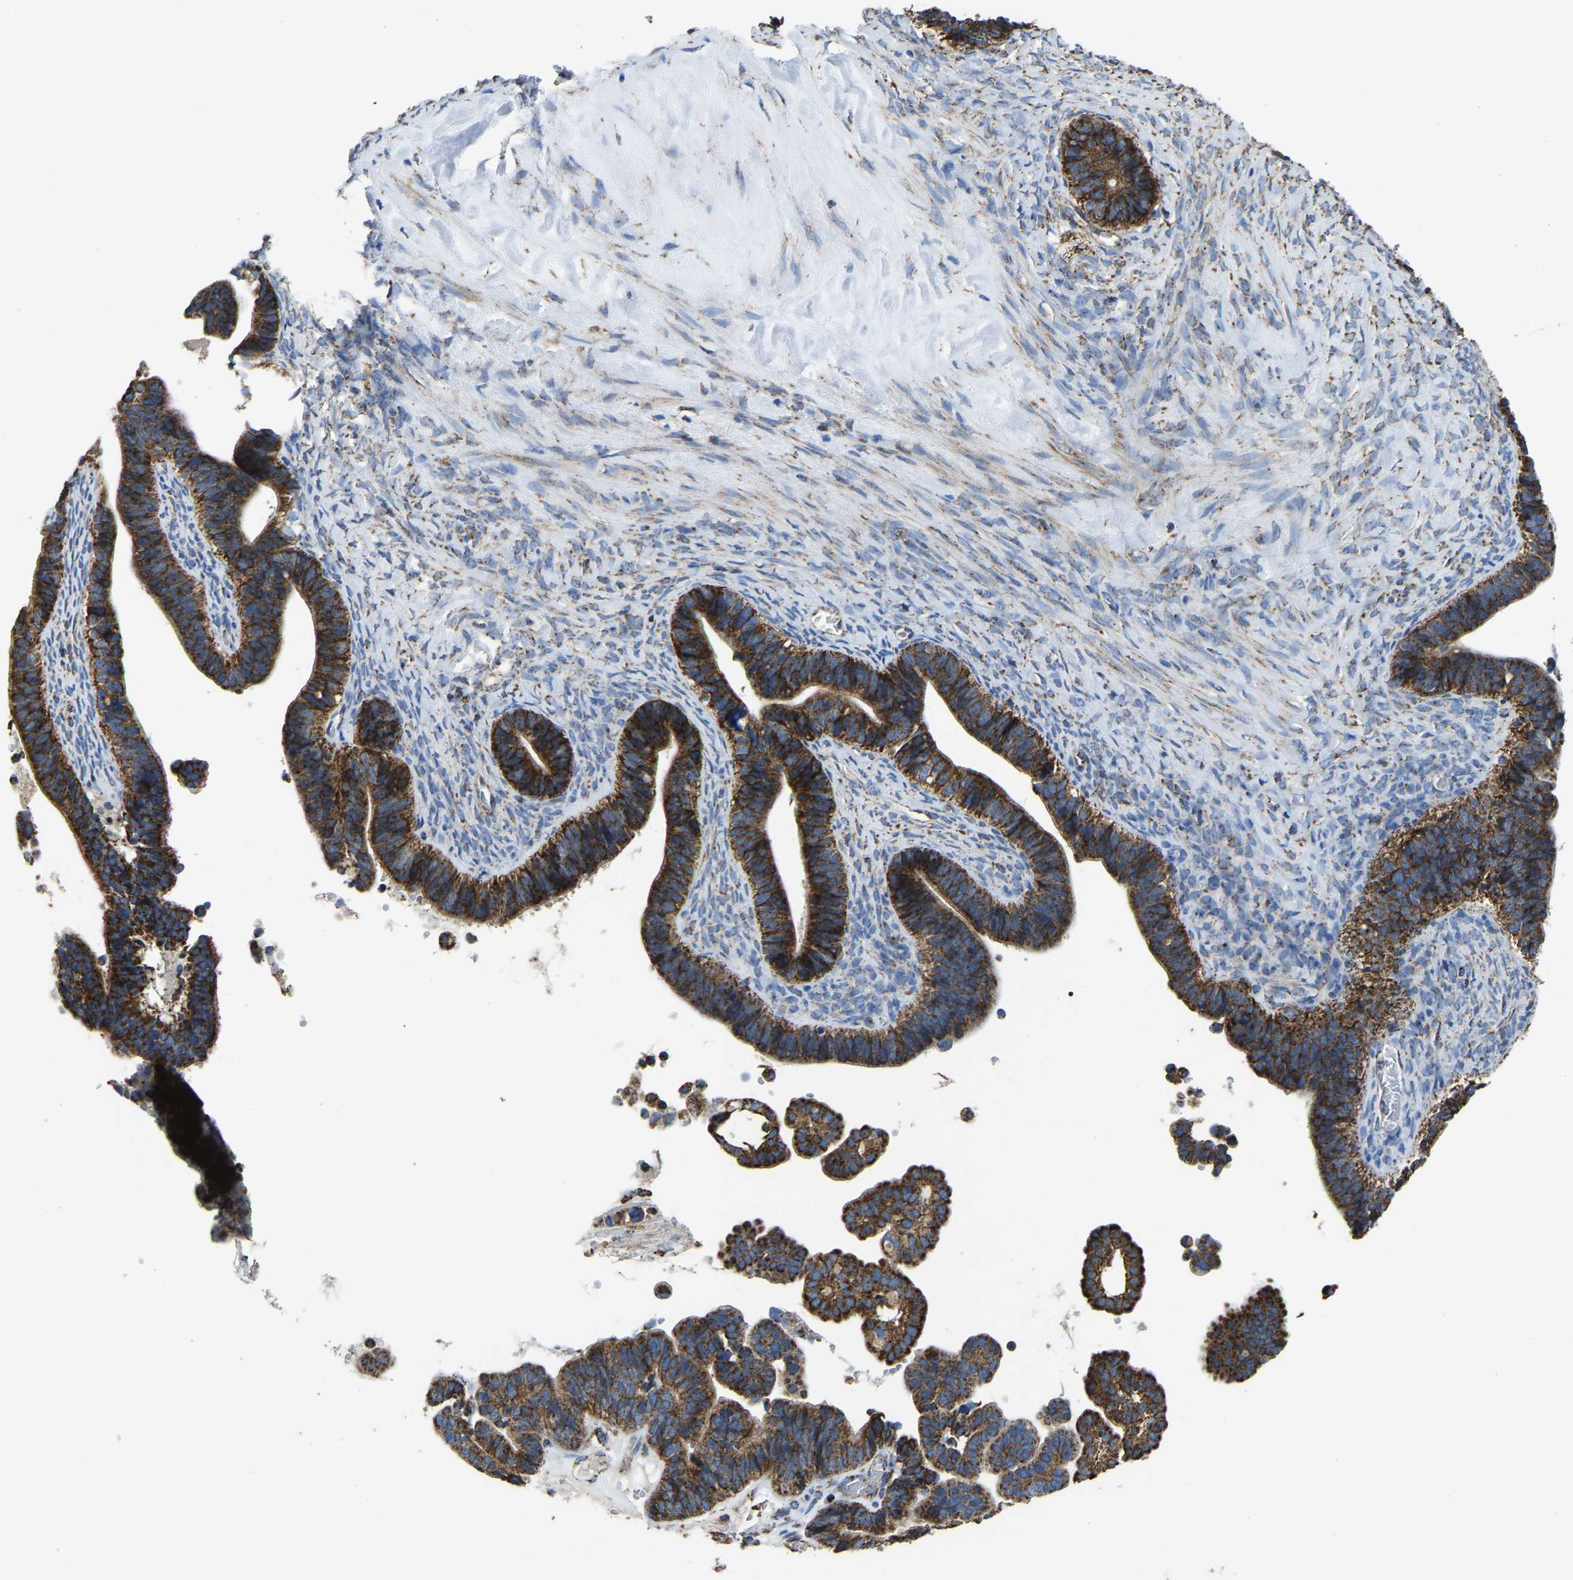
{"staining": {"intensity": "strong", "quantity": ">75%", "location": "cytoplasmic/membranous"}, "tissue": "ovarian cancer", "cell_type": "Tumor cells", "image_type": "cancer", "snomed": [{"axis": "morphology", "description": "Cystadenocarcinoma, serous, NOS"}, {"axis": "topography", "description": "Ovary"}], "caption": "Immunohistochemistry (IHC) staining of ovarian serous cystadenocarcinoma, which reveals high levels of strong cytoplasmic/membranous expression in approximately >75% of tumor cells indicating strong cytoplasmic/membranous protein positivity. The staining was performed using DAB (brown) for protein detection and nuclei were counterstained in hematoxylin (blue).", "gene": "ETFA", "patient": {"sex": "female", "age": 56}}